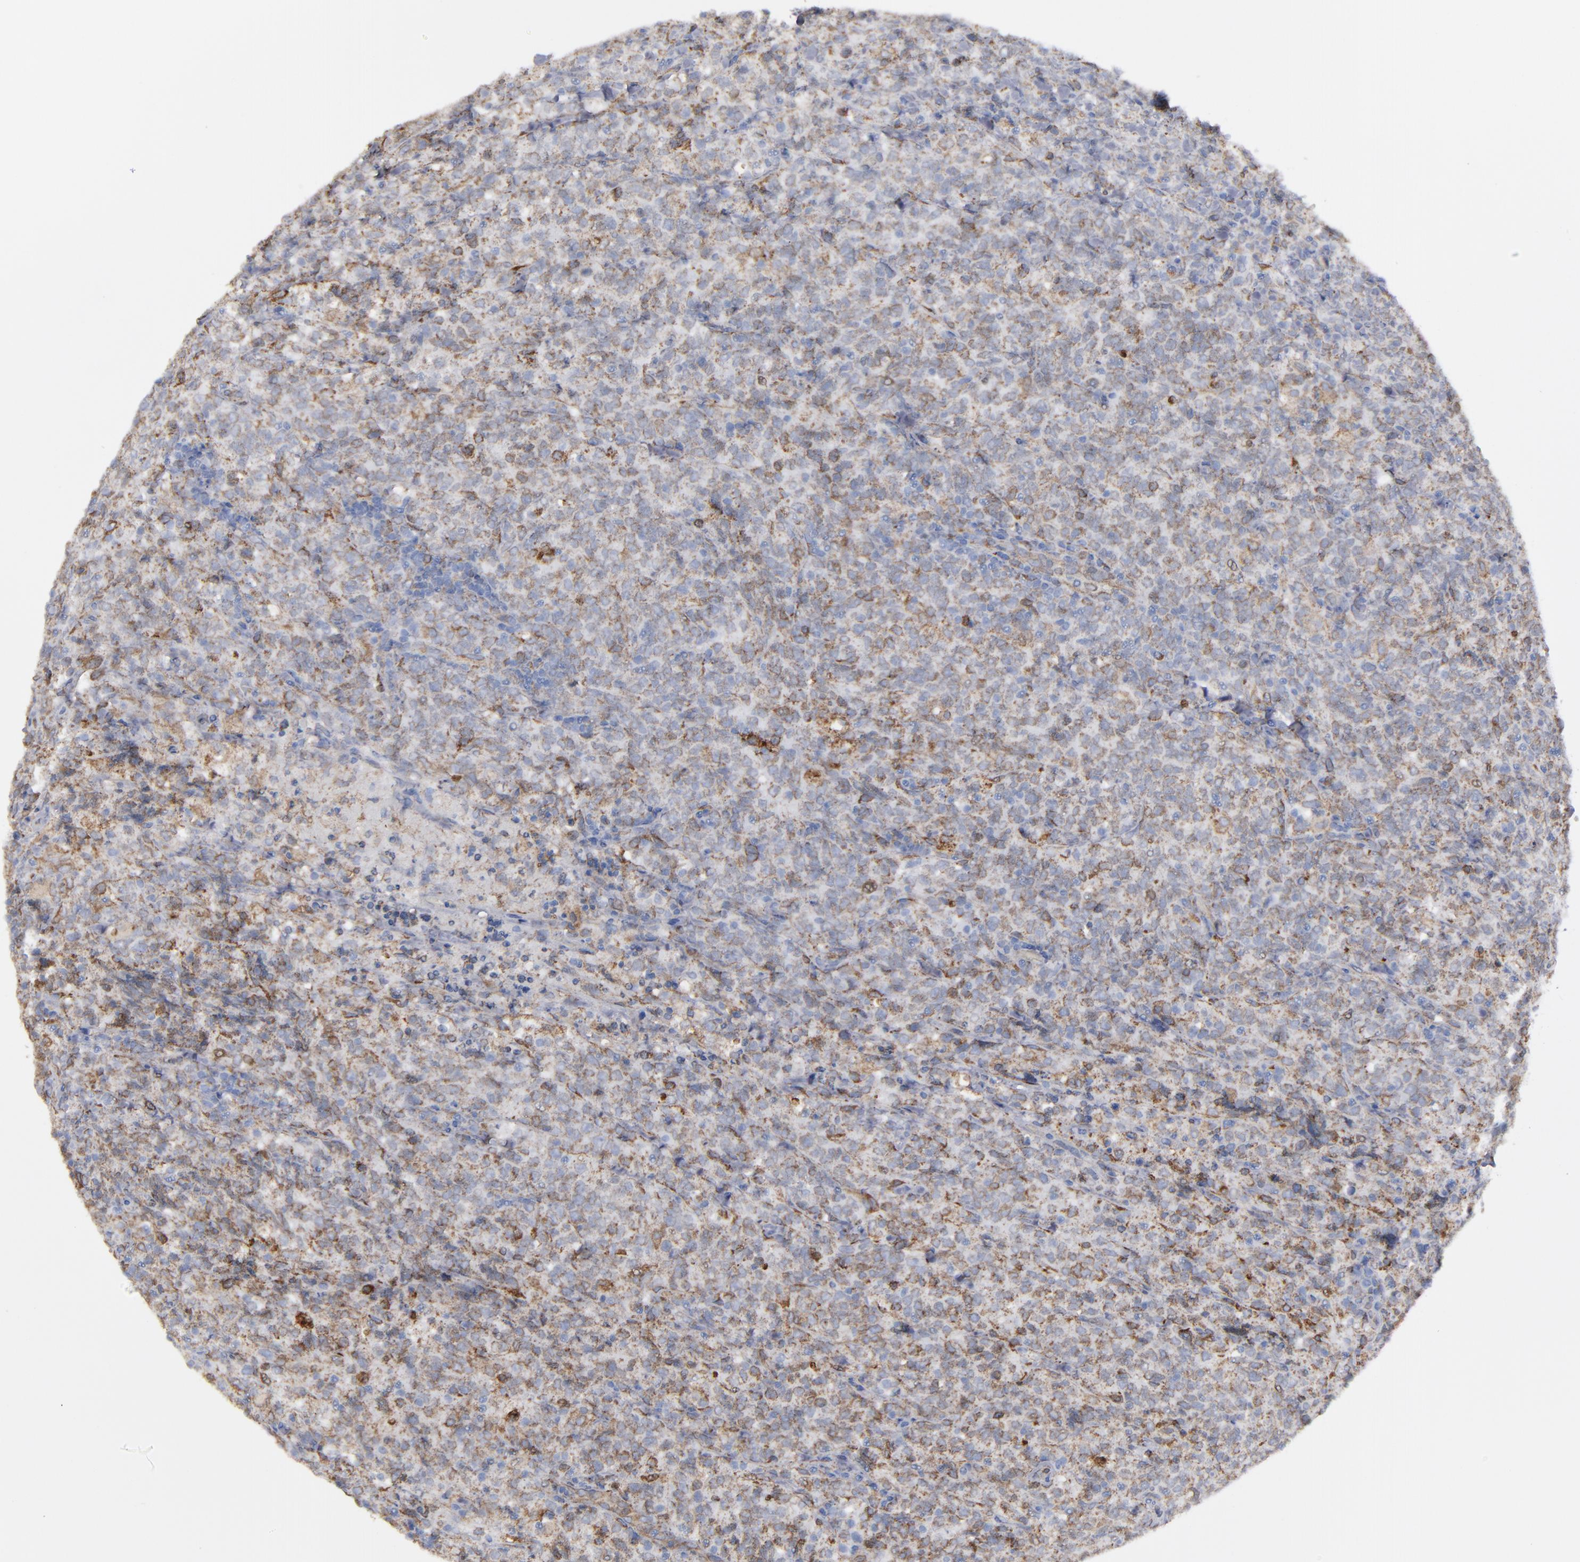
{"staining": {"intensity": "moderate", "quantity": "<25%", "location": "cytoplasmic/membranous"}, "tissue": "lymphoma", "cell_type": "Tumor cells", "image_type": "cancer", "snomed": [{"axis": "morphology", "description": "Malignant lymphoma, non-Hodgkin's type, High grade"}, {"axis": "topography", "description": "Tonsil"}], "caption": "Lymphoma was stained to show a protein in brown. There is low levels of moderate cytoplasmic/membranous positivity in about <25% of tumor cells.", "gene": "ERLIN2", "patient": {"sex": "female", "age": 36}}